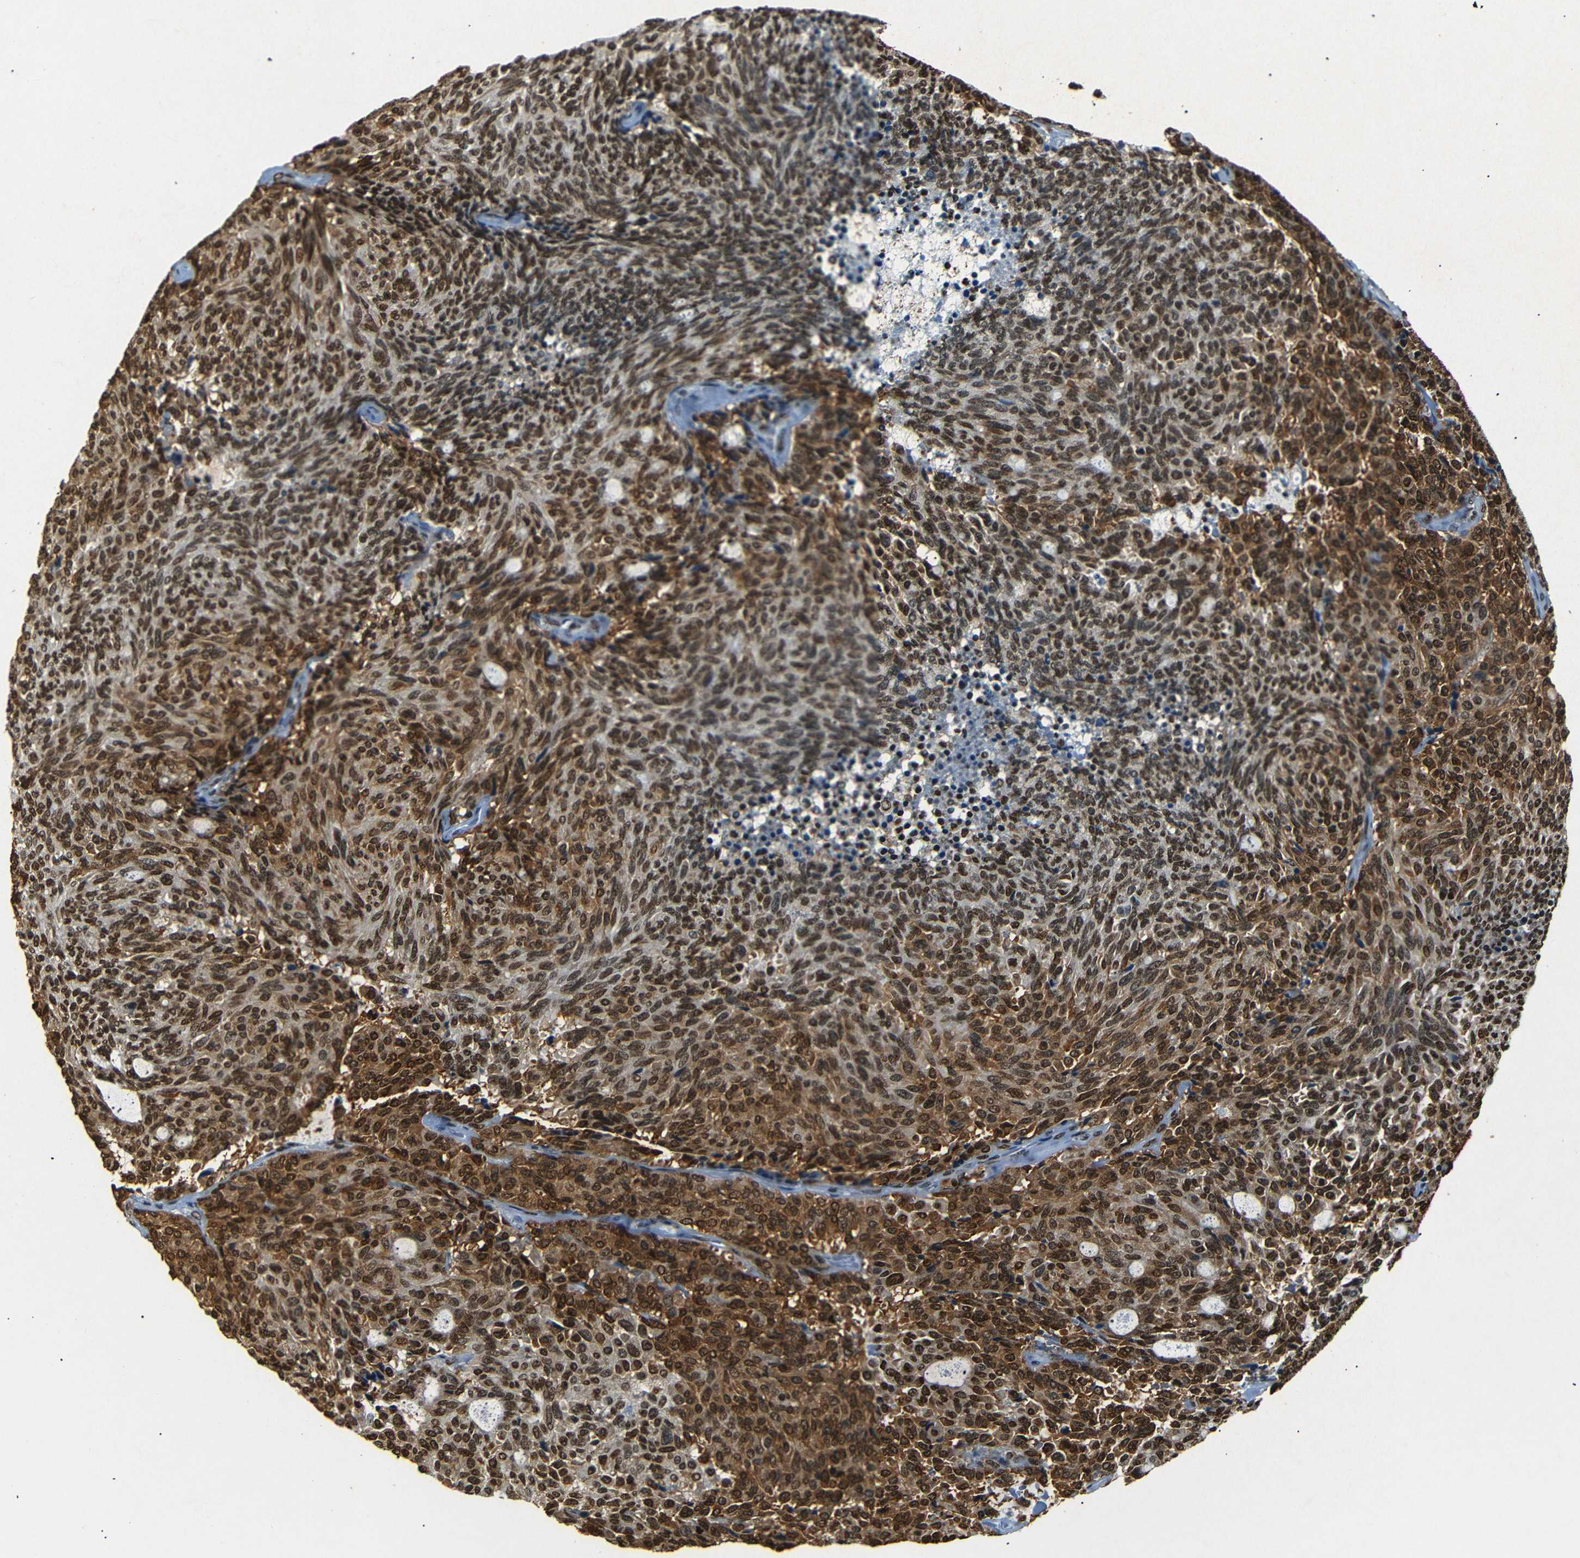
{"staining": {"intensity": "strong", "quantity": ">75%", "location": "nuclear"}, "tissue": "carcinoid", "cell_type": "Tumor cells", "image_type": "cancer", "snomed": [{"axis": "morphology", "description": "Carcinoid, malignant, NOS"}, {"axis": "topography", "description": "Pancreas"}], "caption": "Immunohistochemical staining of human carcinoid displays high levels of strong nuclear protein positivity in about >75% of tumor cells.", "gene": "HMGN1", "patient": {"sex": "female", "age": 54}}